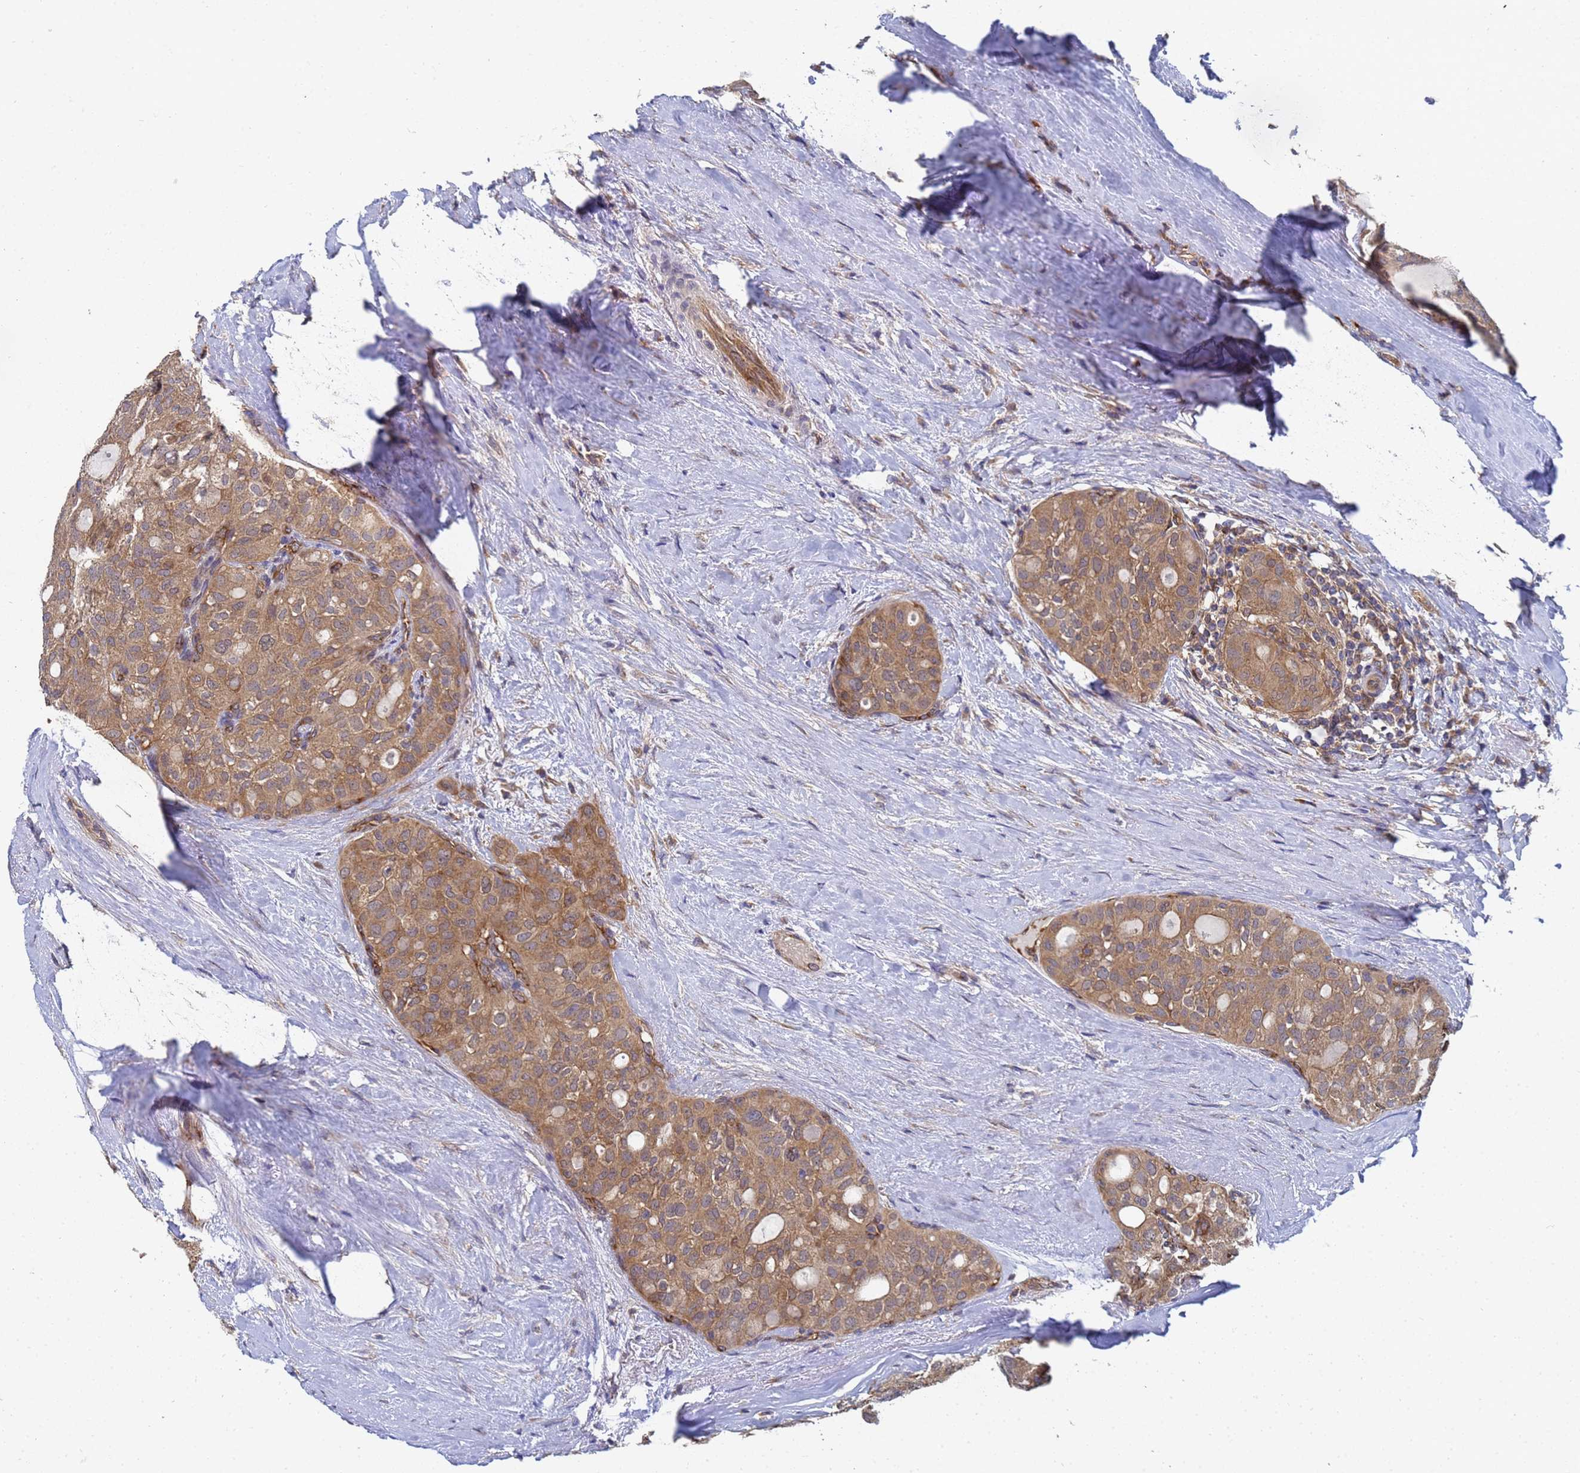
{"staining": {"intensity": "moderate", "quantity": ">75%", "location": "cytoplasmic/membranous"}, "tissue": "thyroid cancer", "cell_type": "Tumor cells", "image_type": "cancer", "snomed": [{"axis": "morphology", "description": "Follicular adenoma carcinoma, NOS"}, {"axis": "topography", "description": "Thyroid gland"}], "caption": "Immunohistochemistry (IHC) (DAB (3,3'-diaminobenzidine)) staining of thyroid cancer (follicular adenoma carcinoma) demonstrates moderate cytoplasmic/membranous protein staining in about >75% of tumor cells.", "gene": "ALS2CL", "patient": {"sex": "male", "age": 75}}